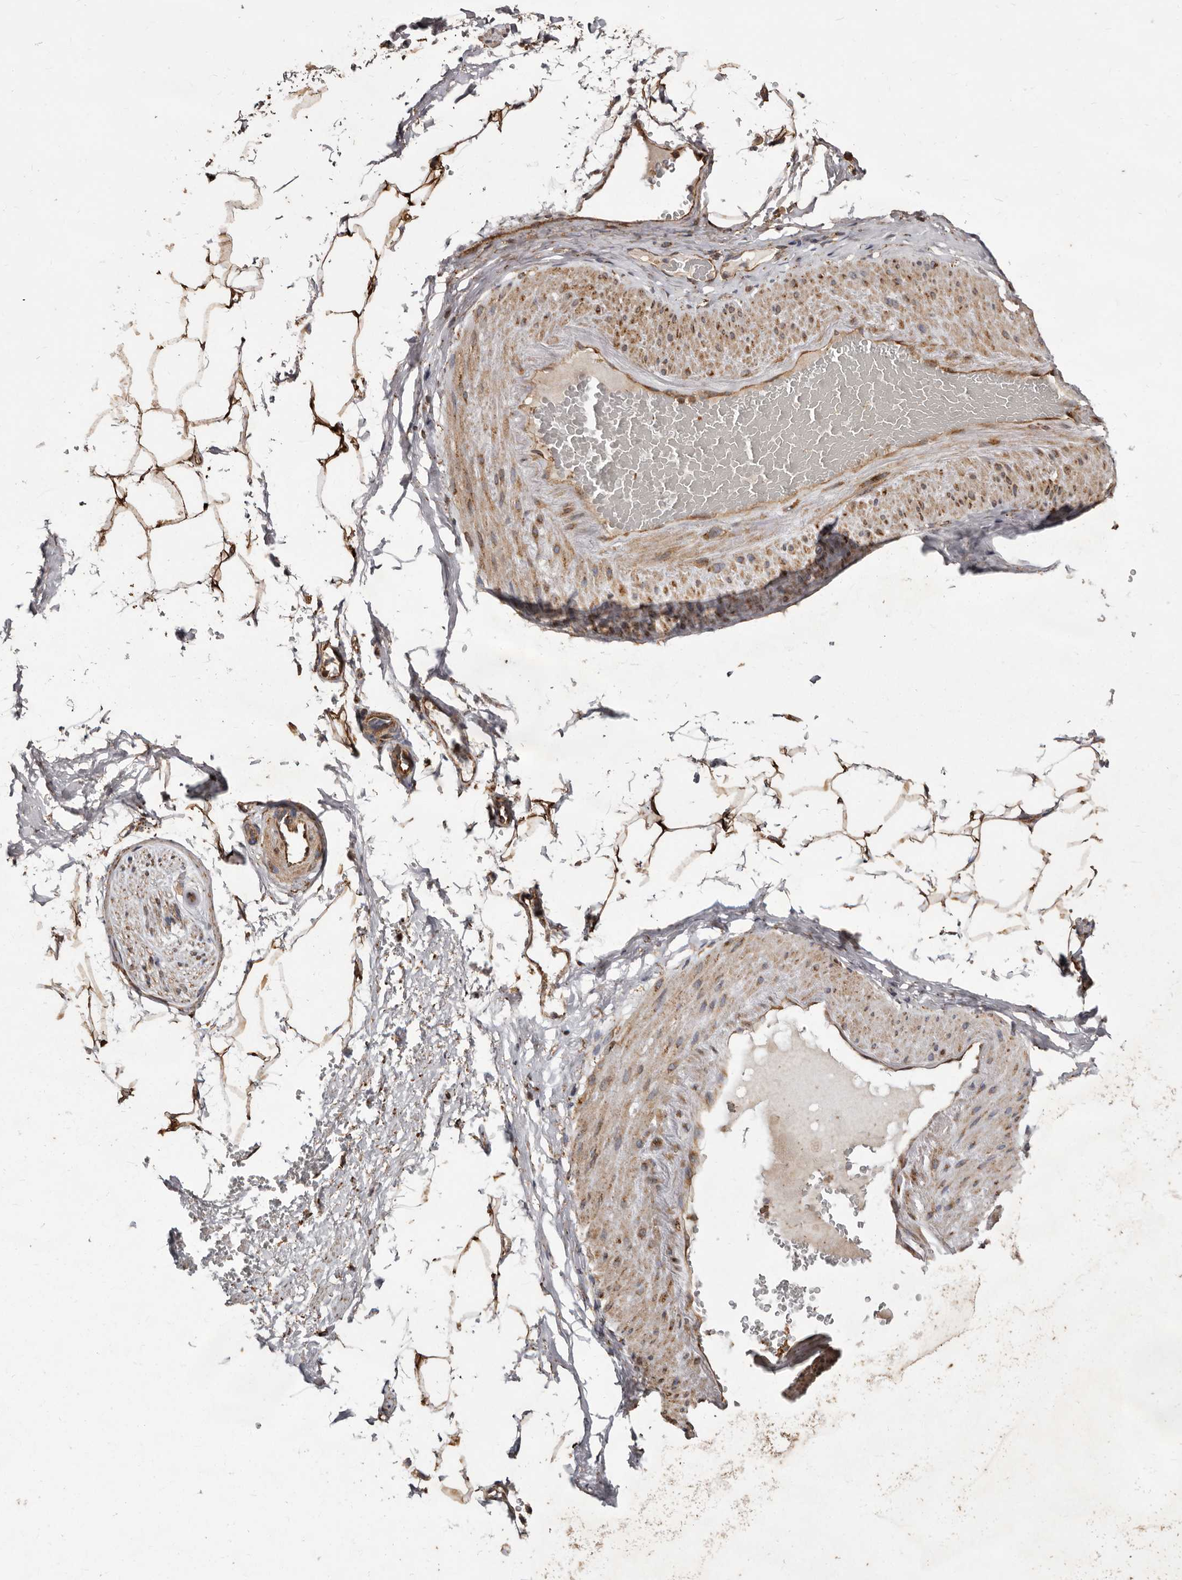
{"staining": {"intensity": "moderate", "quantity": ">75%", "location": "cytoplasmic/membranous"}, "tissue": "adipose tissue", "cell_type": "Adipocytes", "image_type": "normal", "snomed": [{"axis": "morphology", "description": "Normal tissue, NOS"}, {"axis": "morphology", "description": "Adenocarcinoma, Low grade"}, {"axis": "topography", "description": "Prostate"}, {"axis": "topography", "description": "Peripheral nerve tissue"}], "caption": "Immunohistochemical staining of unremarkable adipose tissue reveals moderate cytoplasmic/membranous protein staining in approximately >75% of adipocytes.", "gene": "FLAD1", "patient": {"sex": "male", "age": 63}}